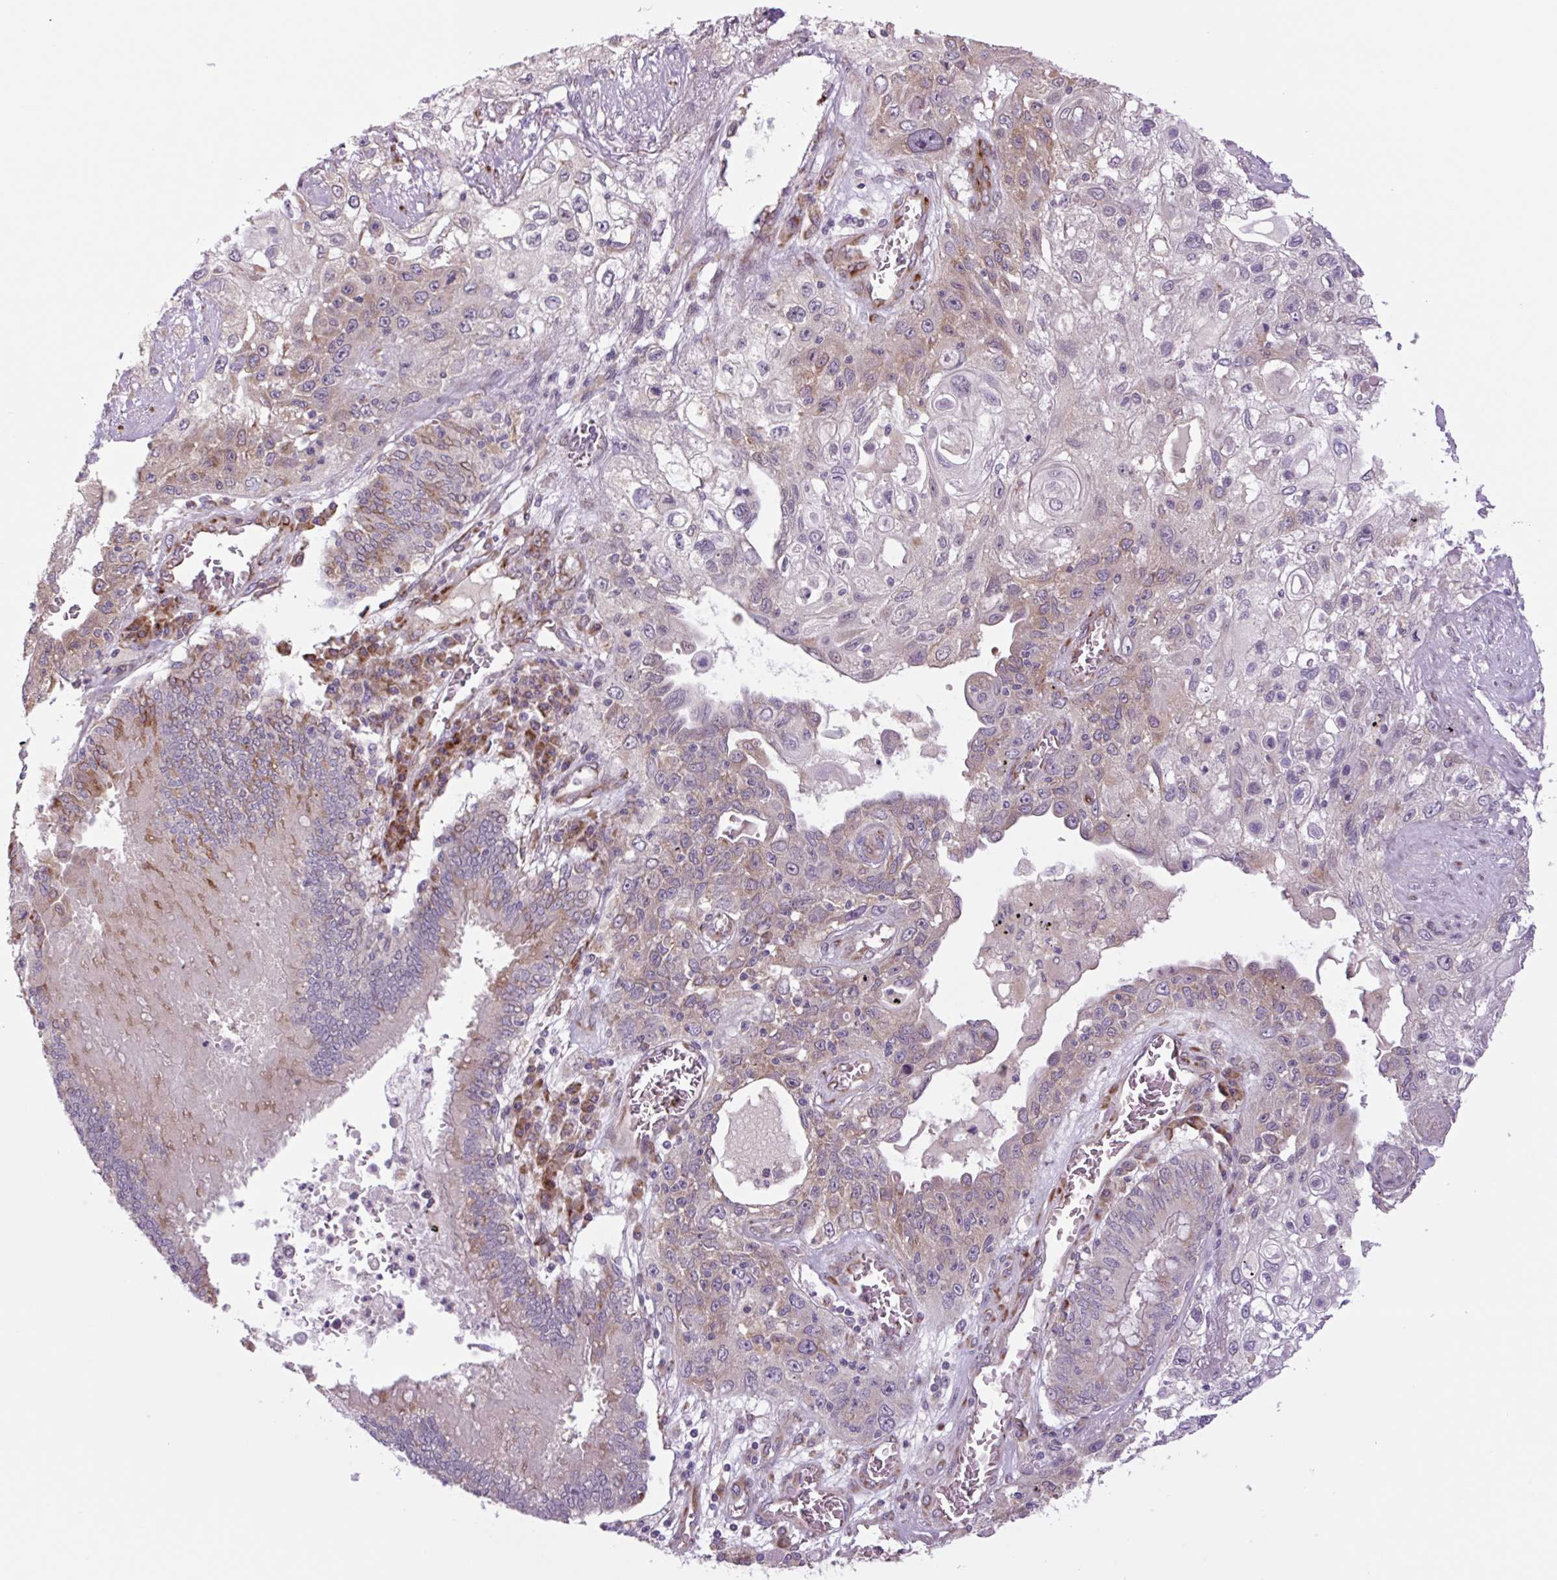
{"staining": {"intensity": "moderate", "quantity": "<25%", "location": "cytoplasmic/membranous"}, "tissue": "lung cancer", "cell_type": "Tumor cells", "image_type": "cancer", "snomed": [{"axis": "morphology", "description": "Squamous cell carcinoma, NOS"}, {"axis": "topography", "description": "Lung"}], "caption": "Immunohistochemistry (IHC) histopathology image of neoplastic tissue: human lung cancer (squamous cell carcinoma) stained using immunohistochemistry (IHC) reveals low levels of moderate protein expression localized specifically in the cytoplasmic/membranous of tumor cells, appearing as a cytoplasmic/membranous brown color.", "gene": "PLA2G4A", "patient": {"sex": "female", "age": 69}}